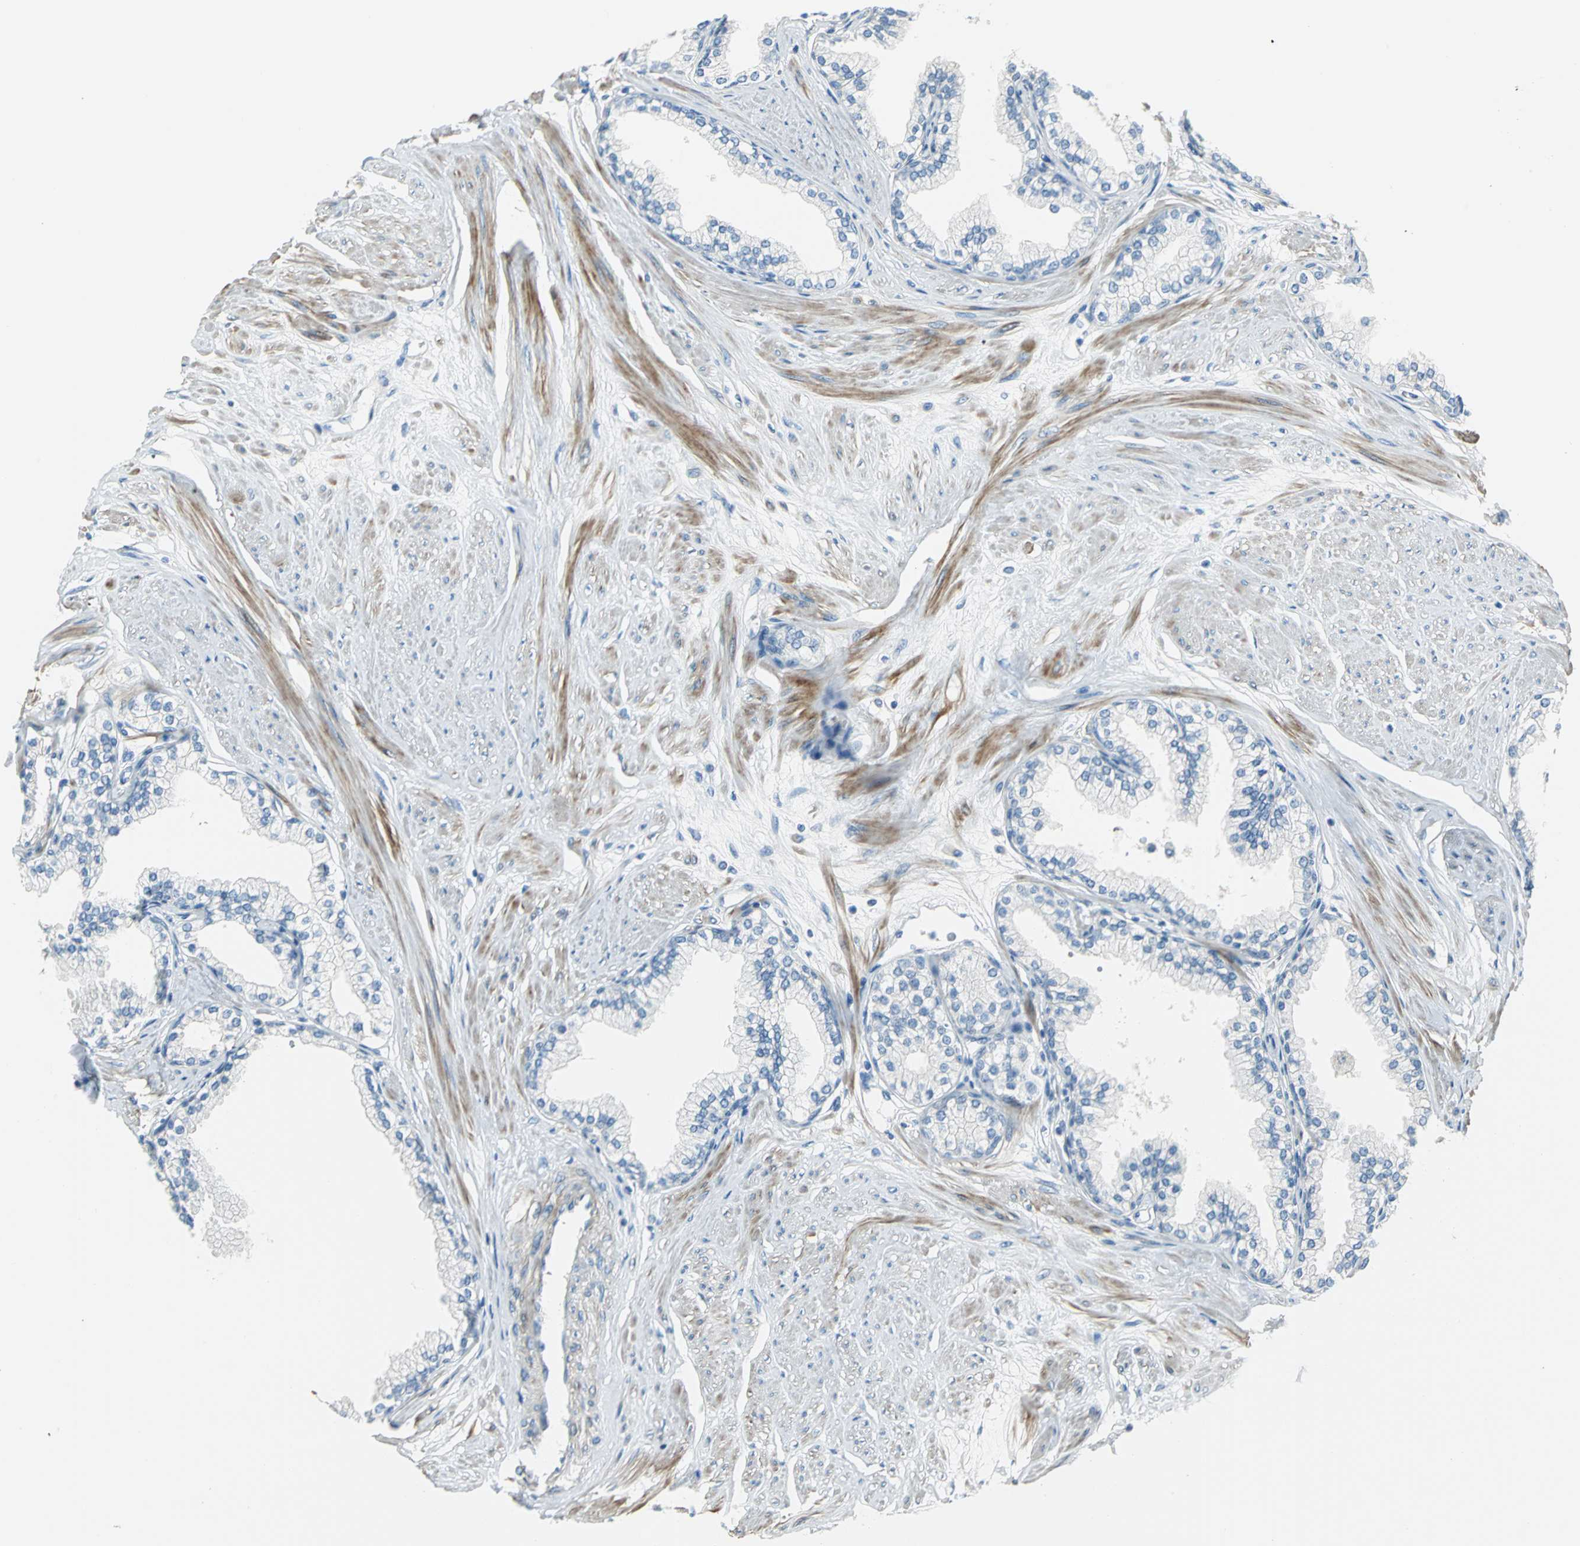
{"staining": {"intensity": "negative", "quantity": "none", "location": "none"}, "tissue": "prostate", "cell_type": "Glandular cells", "image_type": "normal", "snomed": [{"axis": "morphology", "description": "Normal tissue, NOS"}, {"axis": "topography", "description": "Prostate"}], "caption": "The photomicrograph demonstrates no staining of glandular cells in normal prostate.", "gene": "ALOX15", "patient": {"sex": "male", "age": 64}}